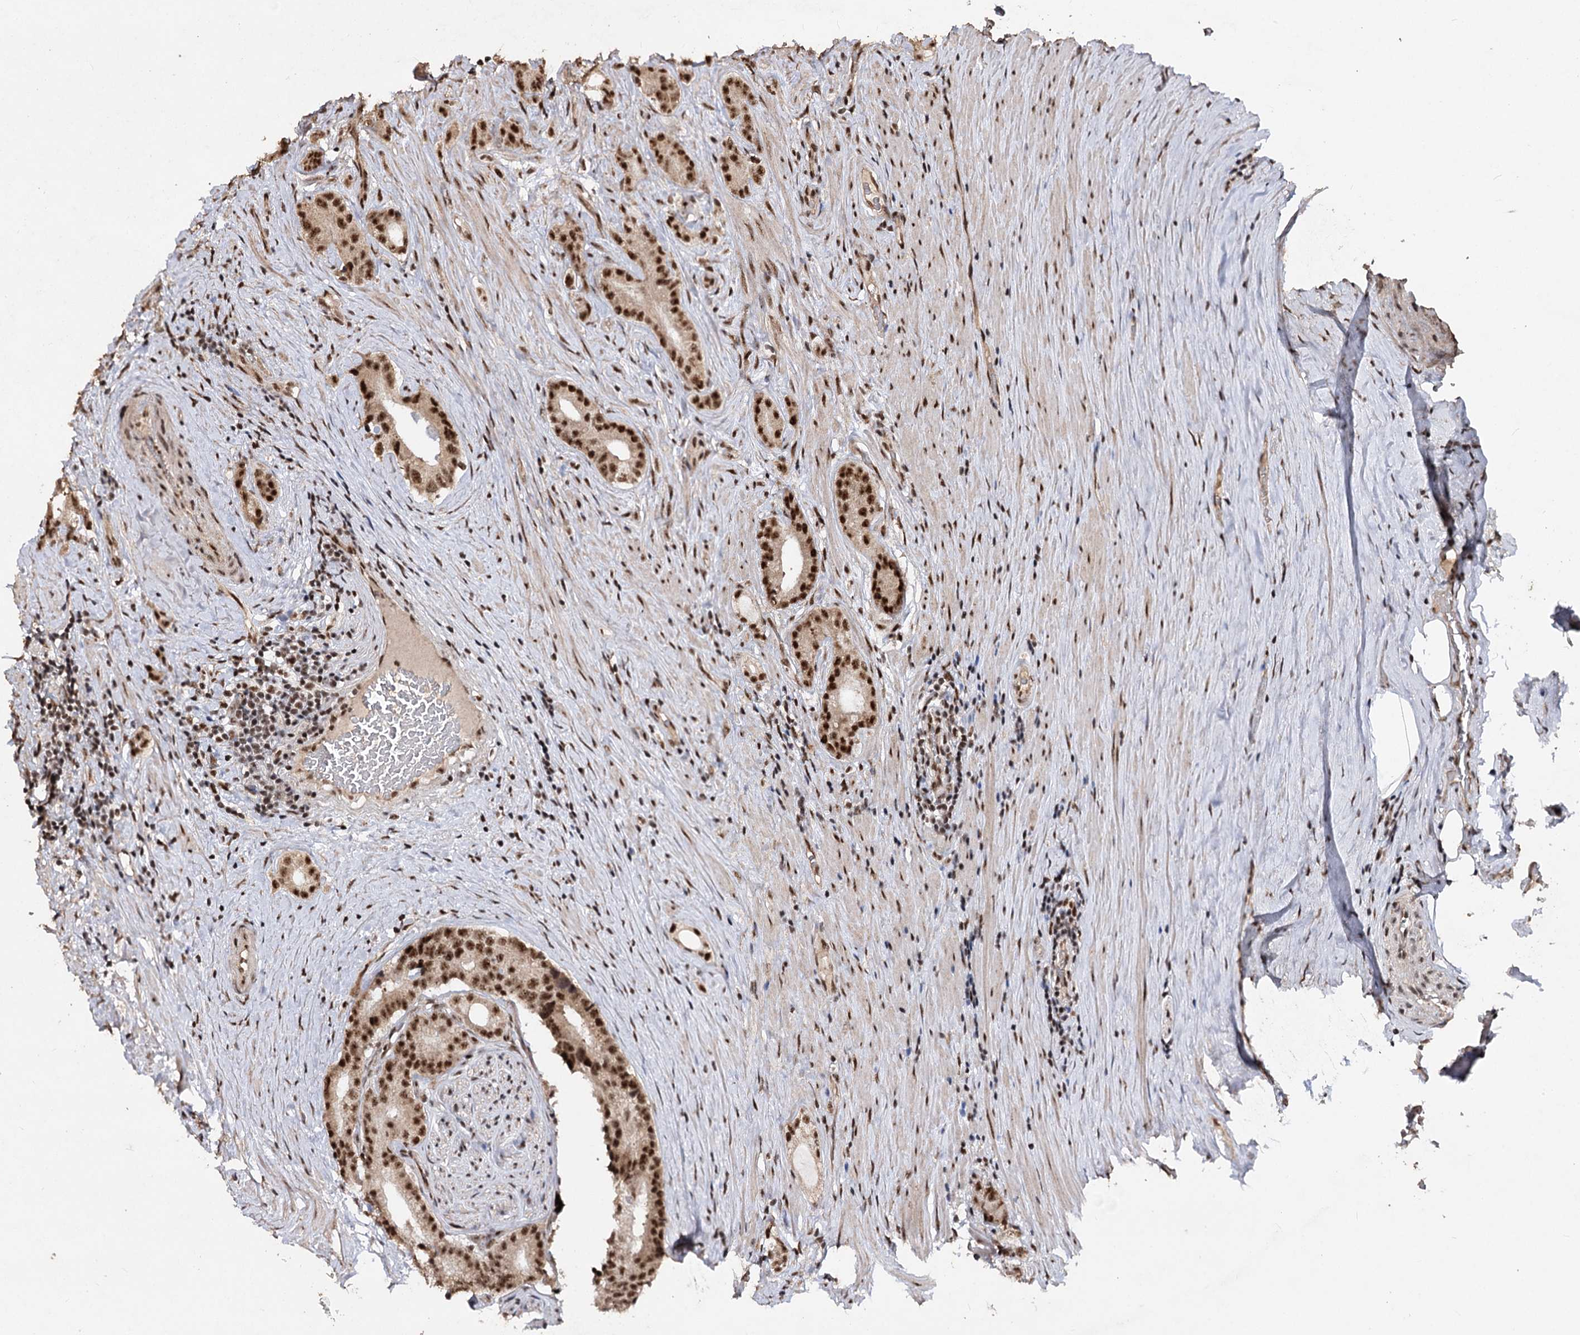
{"staining": {"intensity": "strong", "quantity": ">75%", "location": "nuclear"}, "tissue": "prostate cancer", "cell_type": "Tumor cells", "image_type": "cancer", "snomed": [{"axis": "morphology", "description": "Adenocarcinoma, Low grade"}, {"axis": "topography", "description": "Prostate"}], "caption": "Prostate cancer (adenocarcinoma (low-grade)) stained with a brown dye shows strong nuclear positive positivity in approximately >75% of tumor cells.", "gene": "U2SURP", "patient": {"sex": "male", "age": 71}}